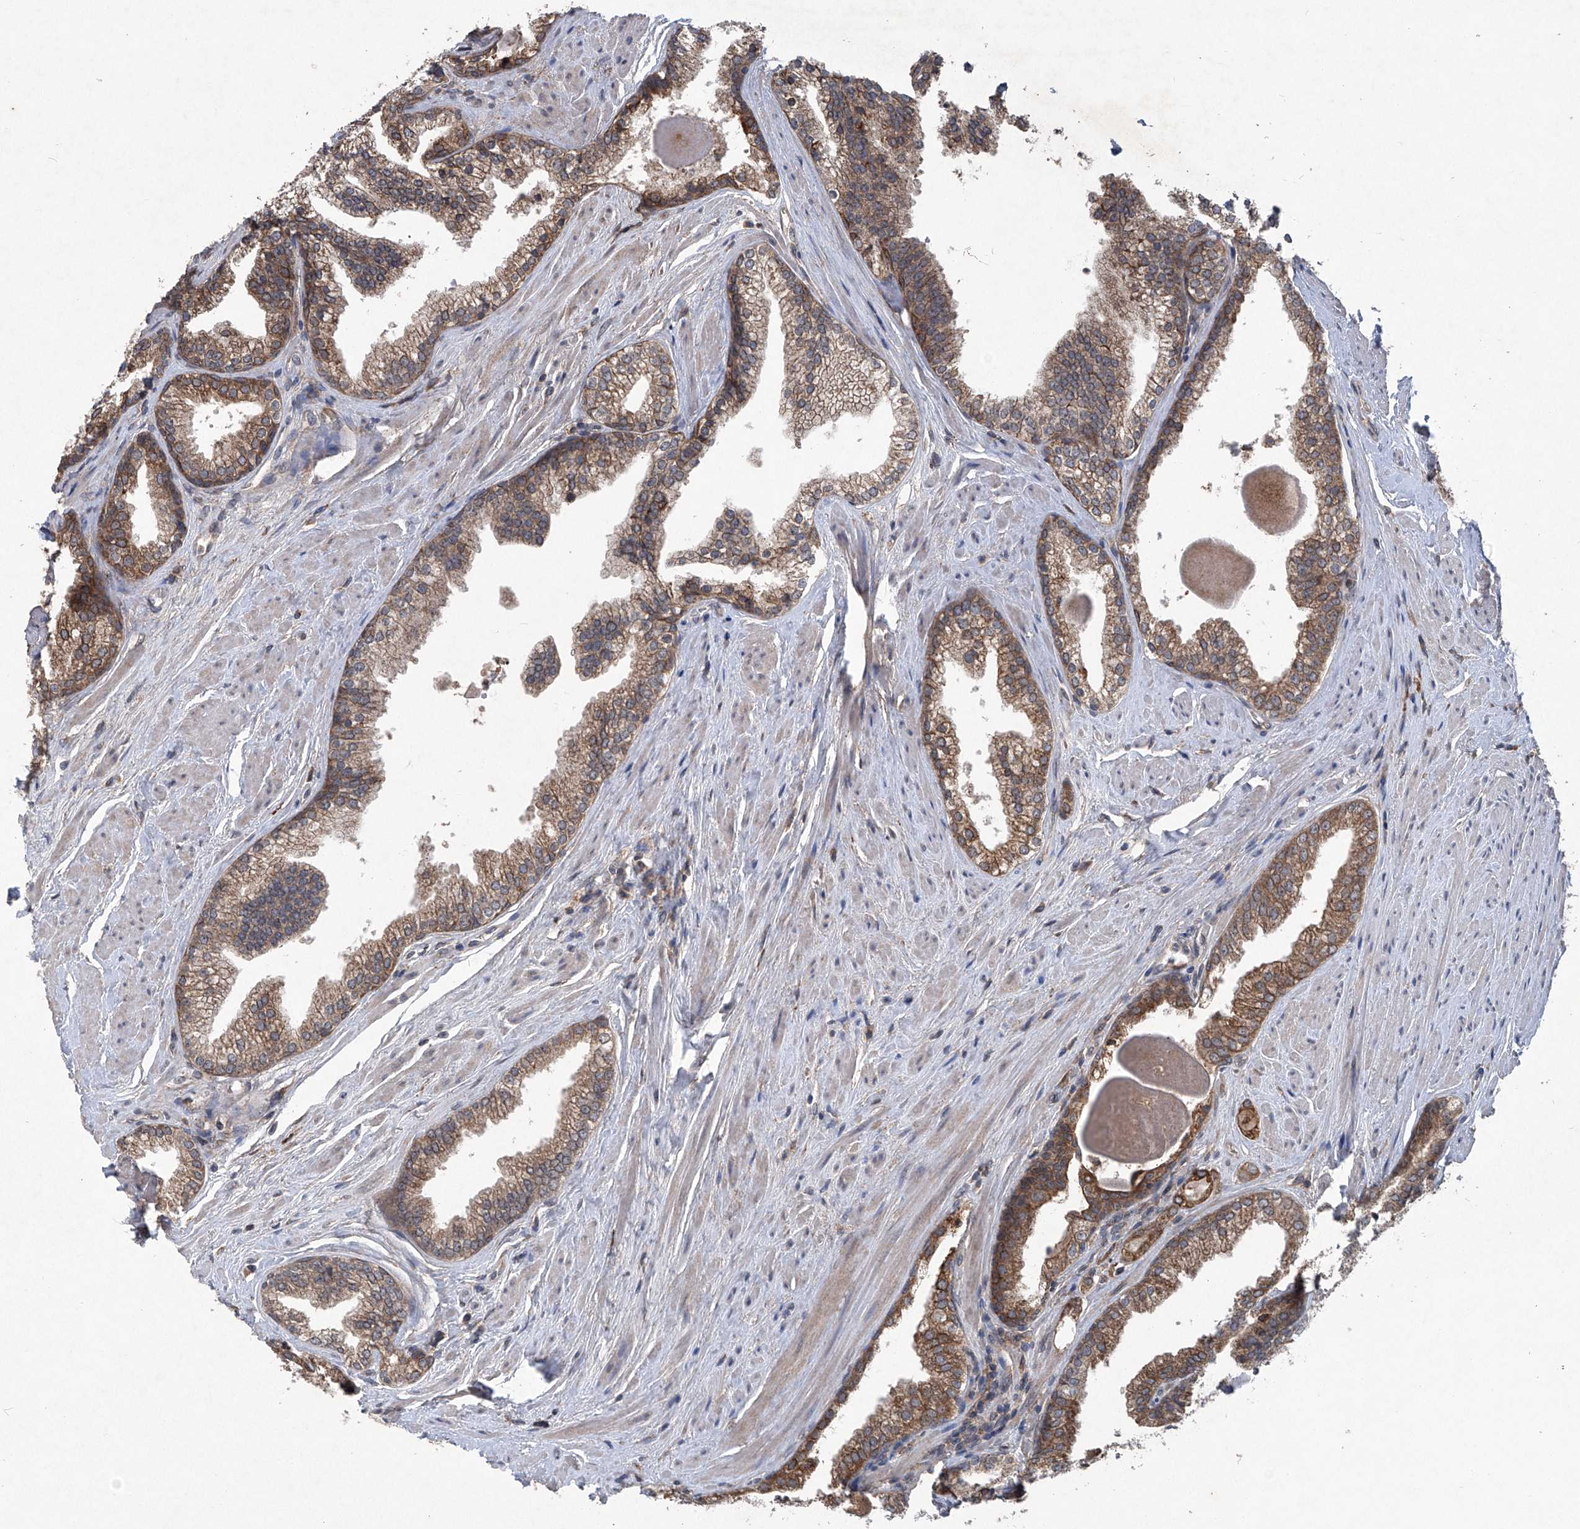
{"staining": {"intensity": "moderate", "quantity": ">75%", "location": "cytoplasmic/membranous"}, "tissue": "prostate cancer", "cell_type": "Tumor cells", "image_type": "cancer", "snomed": [{"axis": "morphology", "description": "Adenocarcinoma, High grade"}, {"axis": "topography", "description": "Prostate"}], "caption": "Human adenocarcinoma (high-grade) (prostate) stained with a brown dye reveals moderate cytoplasmic/membranous positive expression in approximately >75% of tumor cells.", "gene": "SUMF2", "patient": {"sex": "male", "age": 63}}